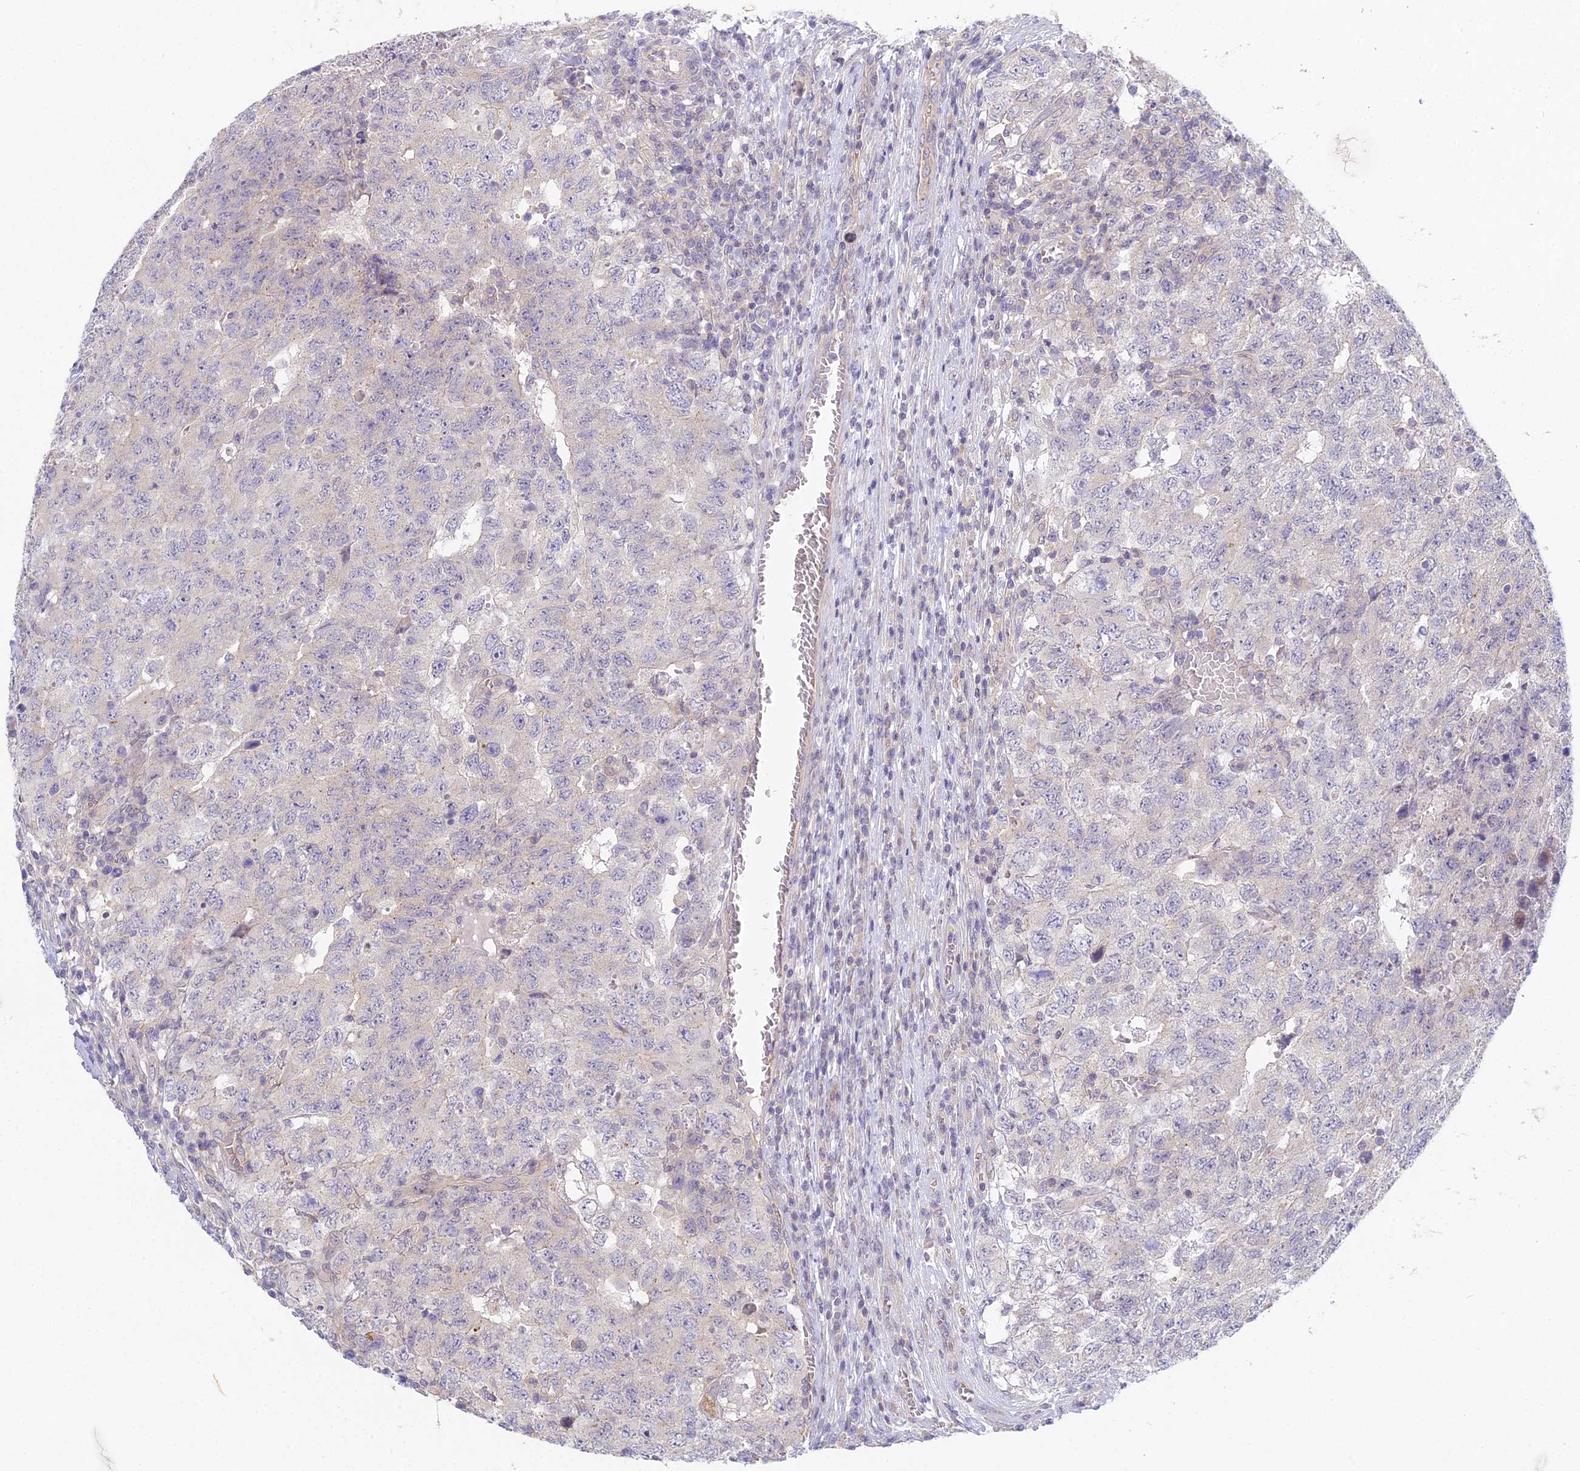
{"staining": {"intensity": "negative", "quantity": "none", "location": "none"}, "tissue": "testis cancer", "cell_type": "Tumor cells", "image_type": "cancer", "snomed": [{"axis": "morphology", "description": "Carcinoma, Embryonal, NOS"}, {"axis": "topography", "description": "Testis"}], "caption": "Image shows no significant protein staining in tumor cells of testis cancer (embryonal carcinoma).", "gene": "METTL26", "patient": {"sex": "male", "age": 34}}